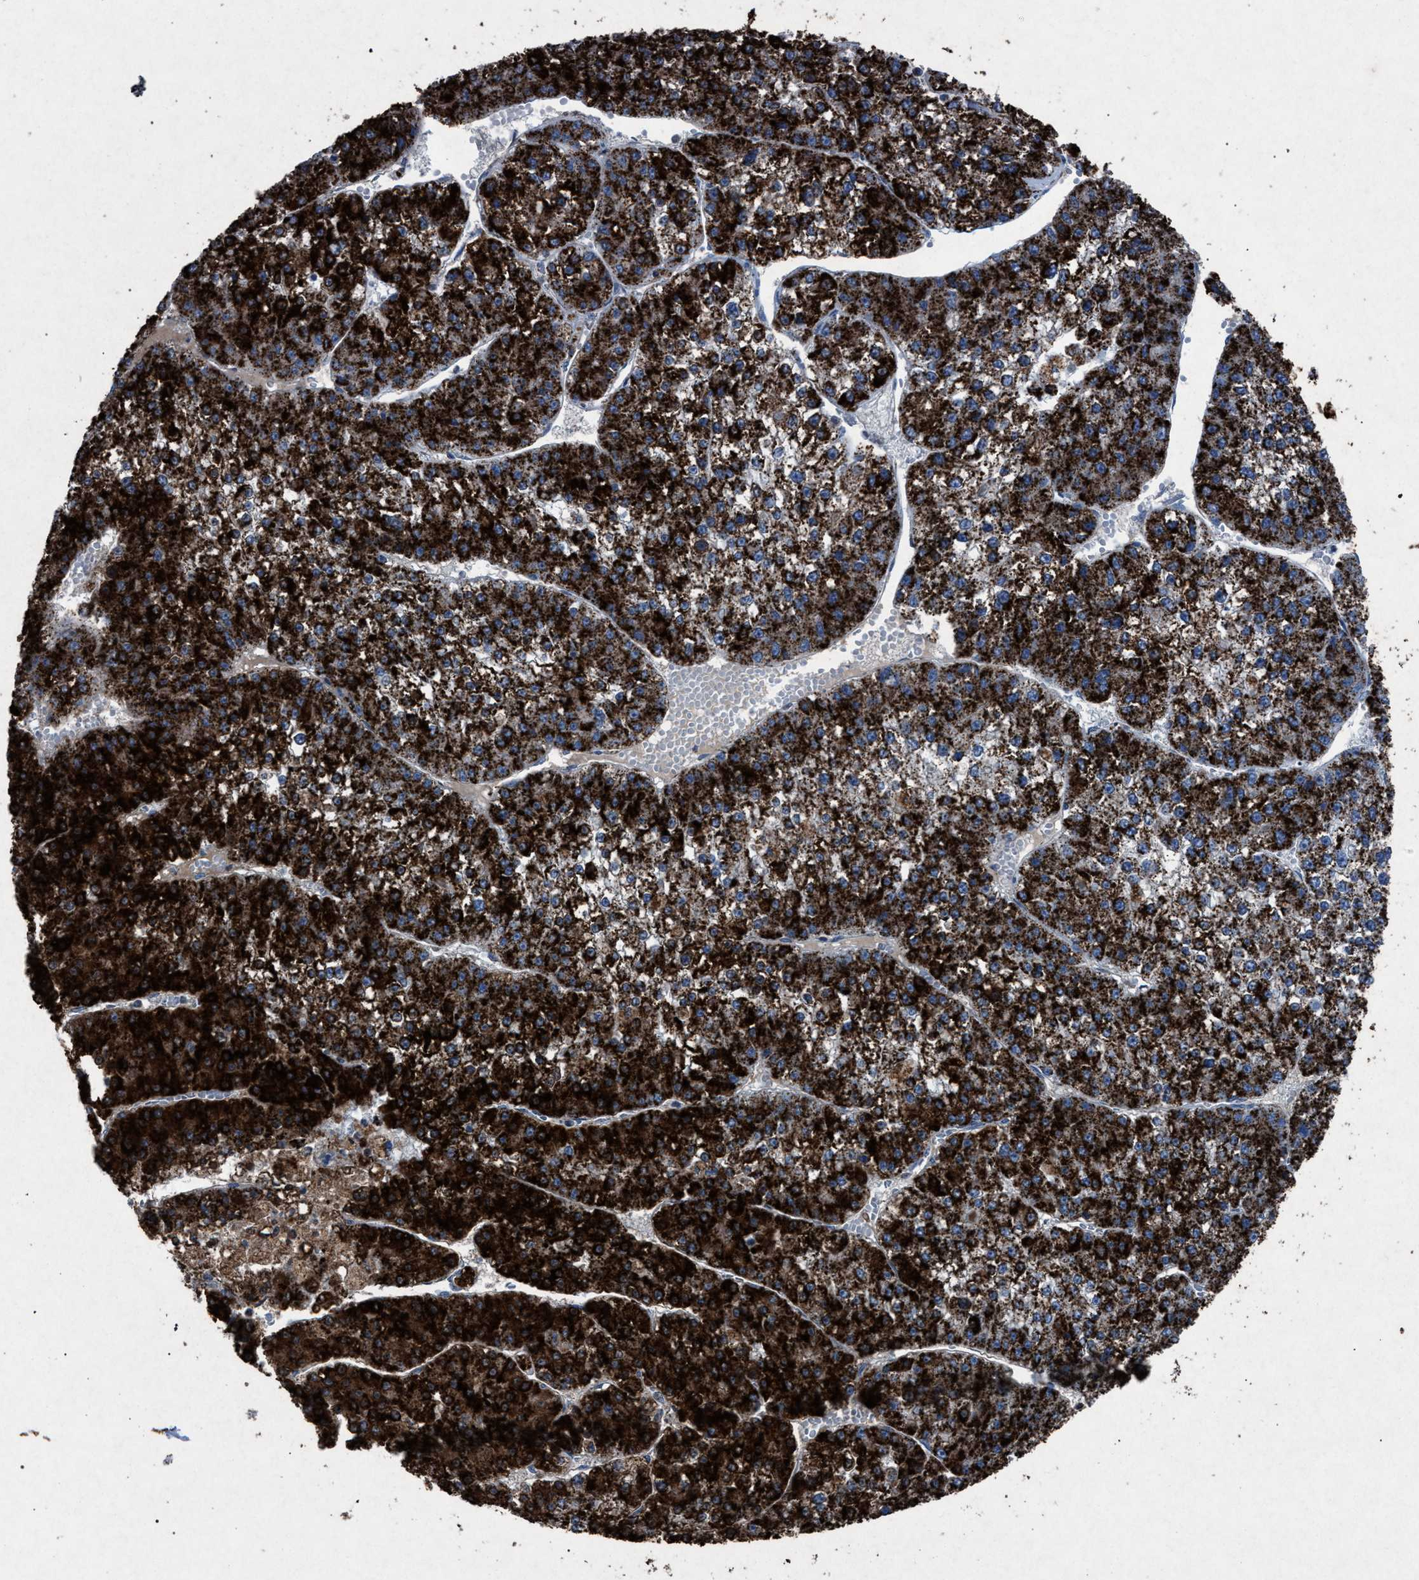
{"staining": {"intensity": "strong", "quantity": ">75%", "location": "cytoplasmic/membranous"}, "tissue": "liver cancer", "cell_type": "Tumor cells", "image_type": "cancer", "snomed": [{"axis": "morphology", "description": "Carcinoma, Hepatocellular, NOS"}, {"axis": "topography", "description": "Liver"}], "caption": "Brown immunohistochemical staining in liver cancer displays strong cytoplasmic/membranous staining in about >75% of tumor cells. (DAB (3,3'-diaminobenzidine) IHC with brightfield microscopy, high magnification).", "gene": "HSD17B4", "patient": {"sex": "female", "age": 73}}